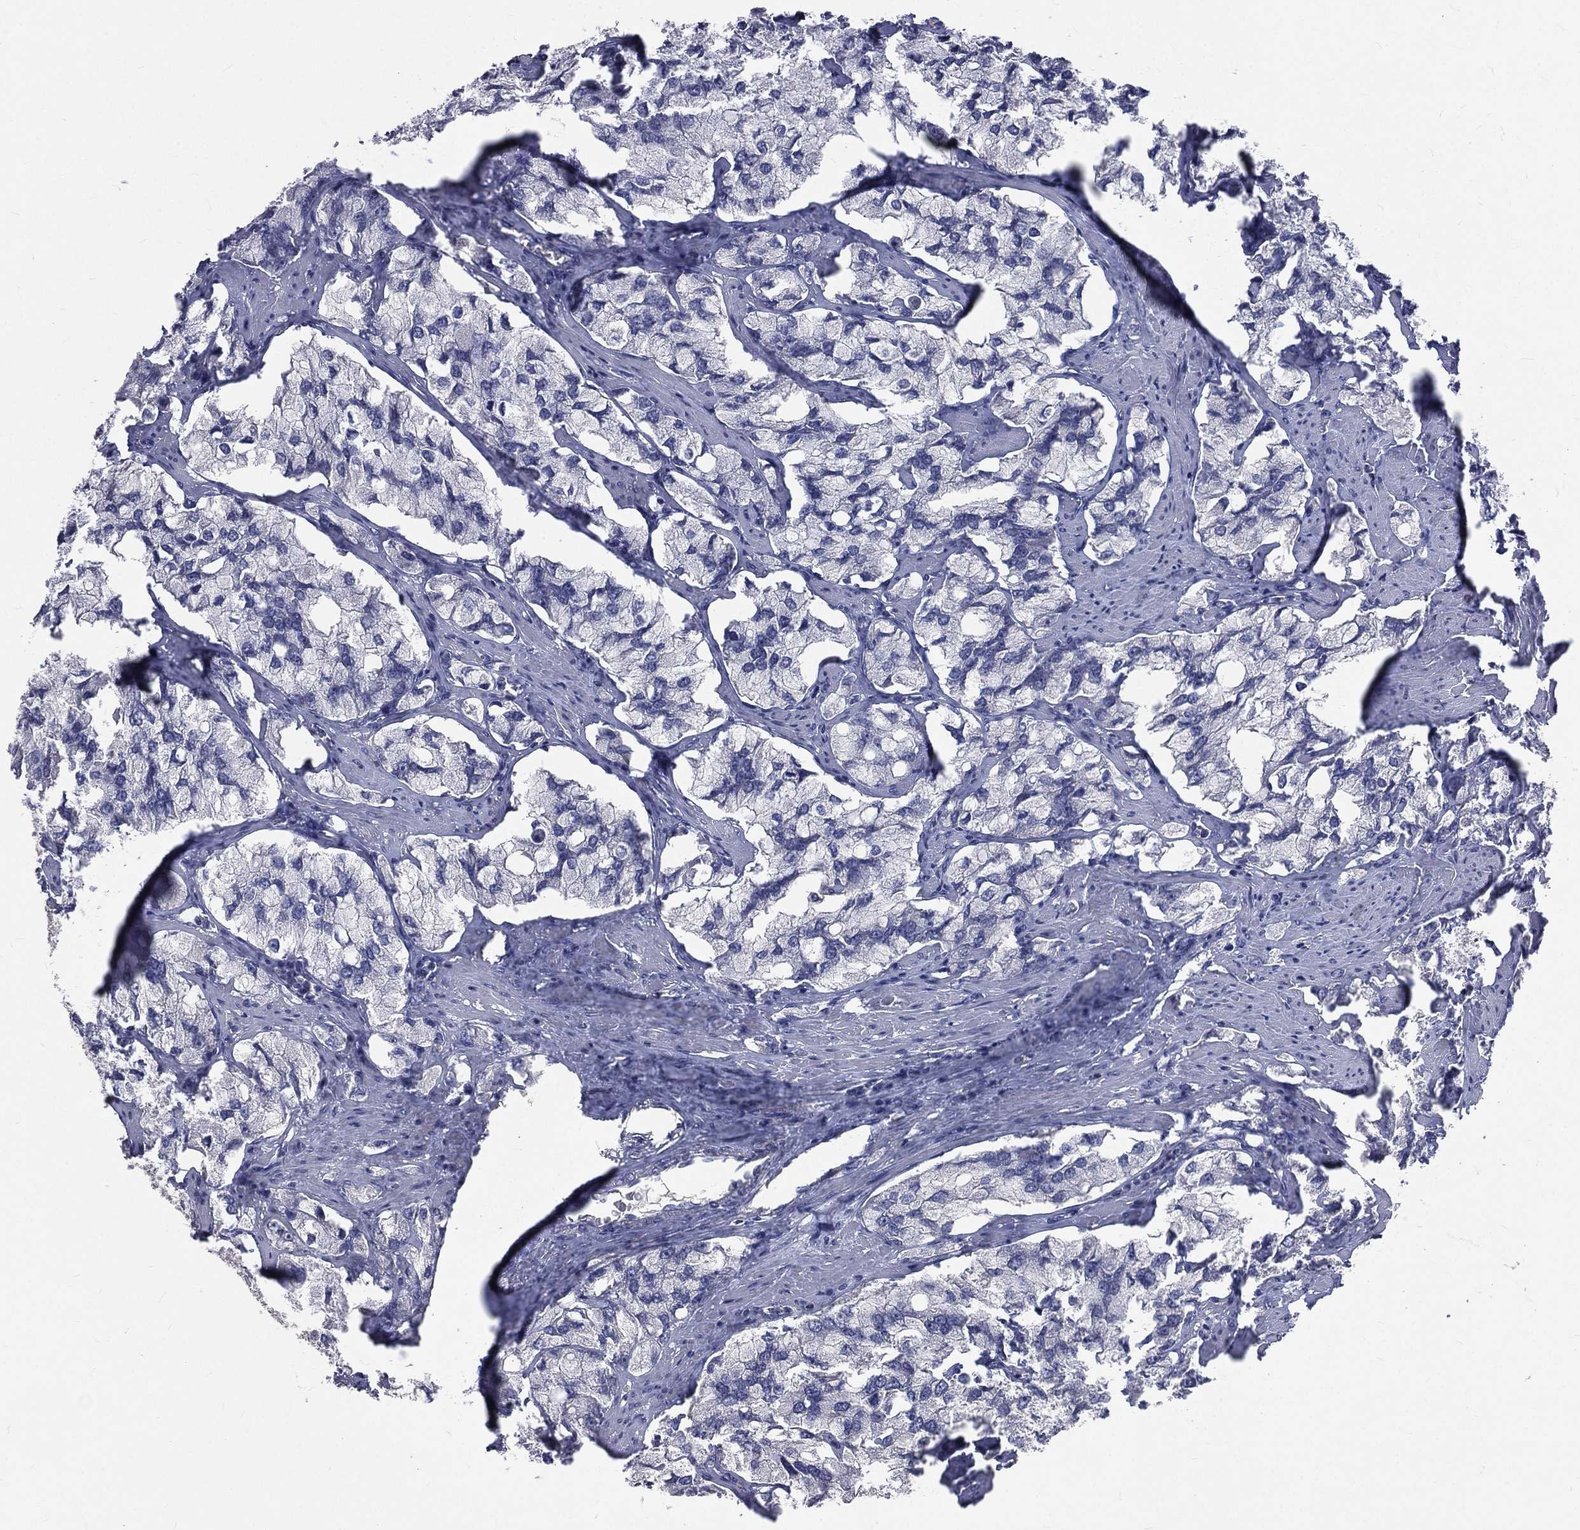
{"staining": {"intensity": "negative", "quantity": "none", "location": "none"}, "tissue": "prostate cancer", "cell_type": "Tumor cells", "image_type": "cancer", "snomed": [{"axis": "morphology", "description": "Adenocarcinoma, NOS"}, {"axis": "topography", "description": "Prostate and seminal vesicle, NOS"}, {"axis": "topography", "description": "Prostate"}], "caption": "A histopathology image of prostate cancer (adenocarcinoma) stained for a protein shows no brown staining in tumor cells. (Brightfield microscopy of DAB immunohistochemistry (IHC) at high magnification).", "gene": "CROCC", "patient": {"sex": "male", "age": 64}}